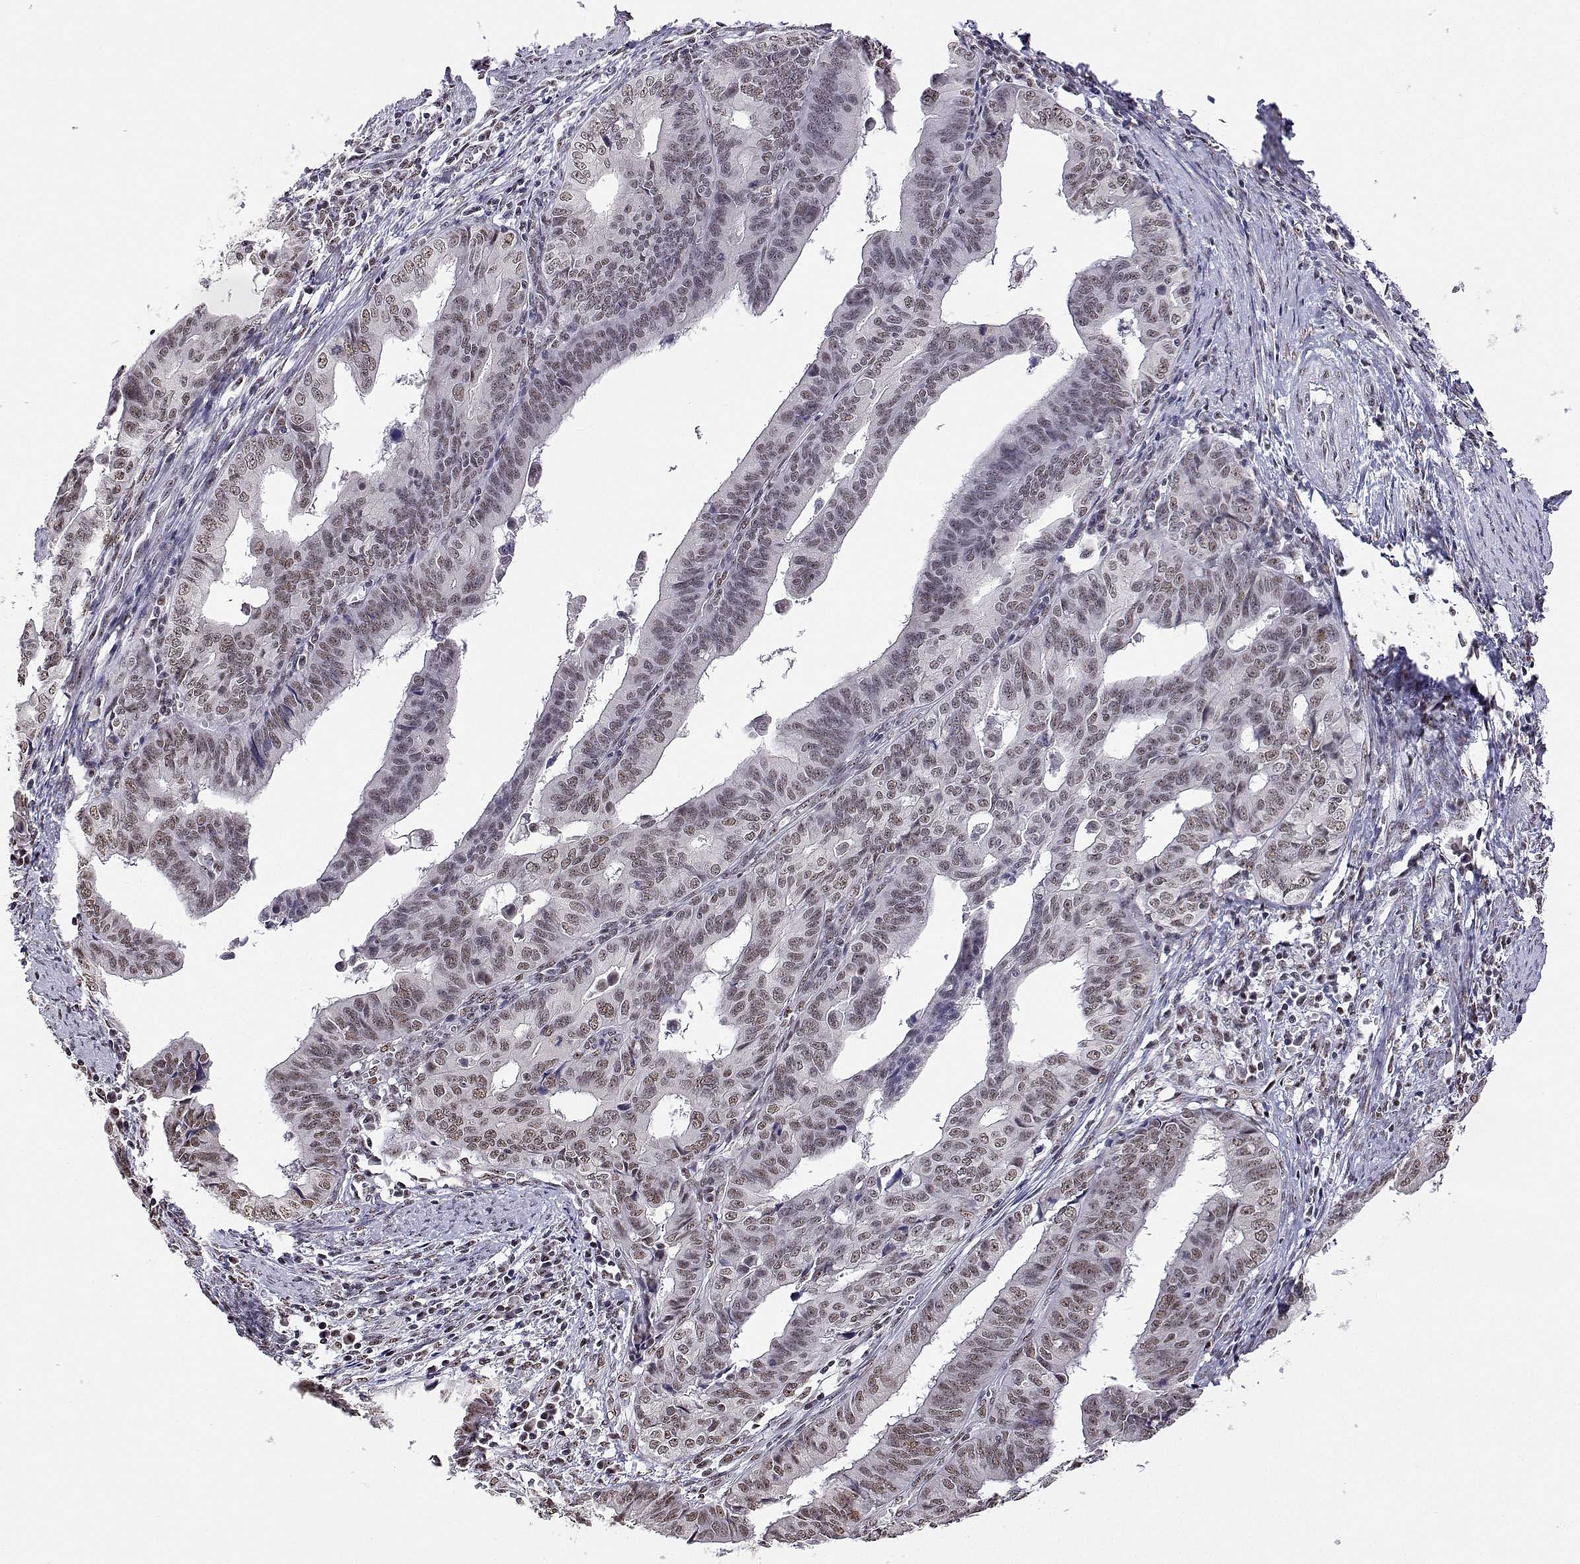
{"staining": {"intensity": "moderate", "quantity": ">75%", "location": "nuclear"}, "tissue": "endometrial cancer", "cell_type": "Tumor cells", "image_type": "cancer", "snomed": [{"axis": "morphology", "description": "Adenocarcinoma, NOS"}, {"axis": "topography", "description": "Endometrium"}], "caption": "Immunohistochemistry of human endometrial adenocarcinoma reveals medium levels of moderate nuclear positivity in approximately >75% of tumor cells.", "gene": "ADAR", "patient": {"sex": "female", "age": 65}}